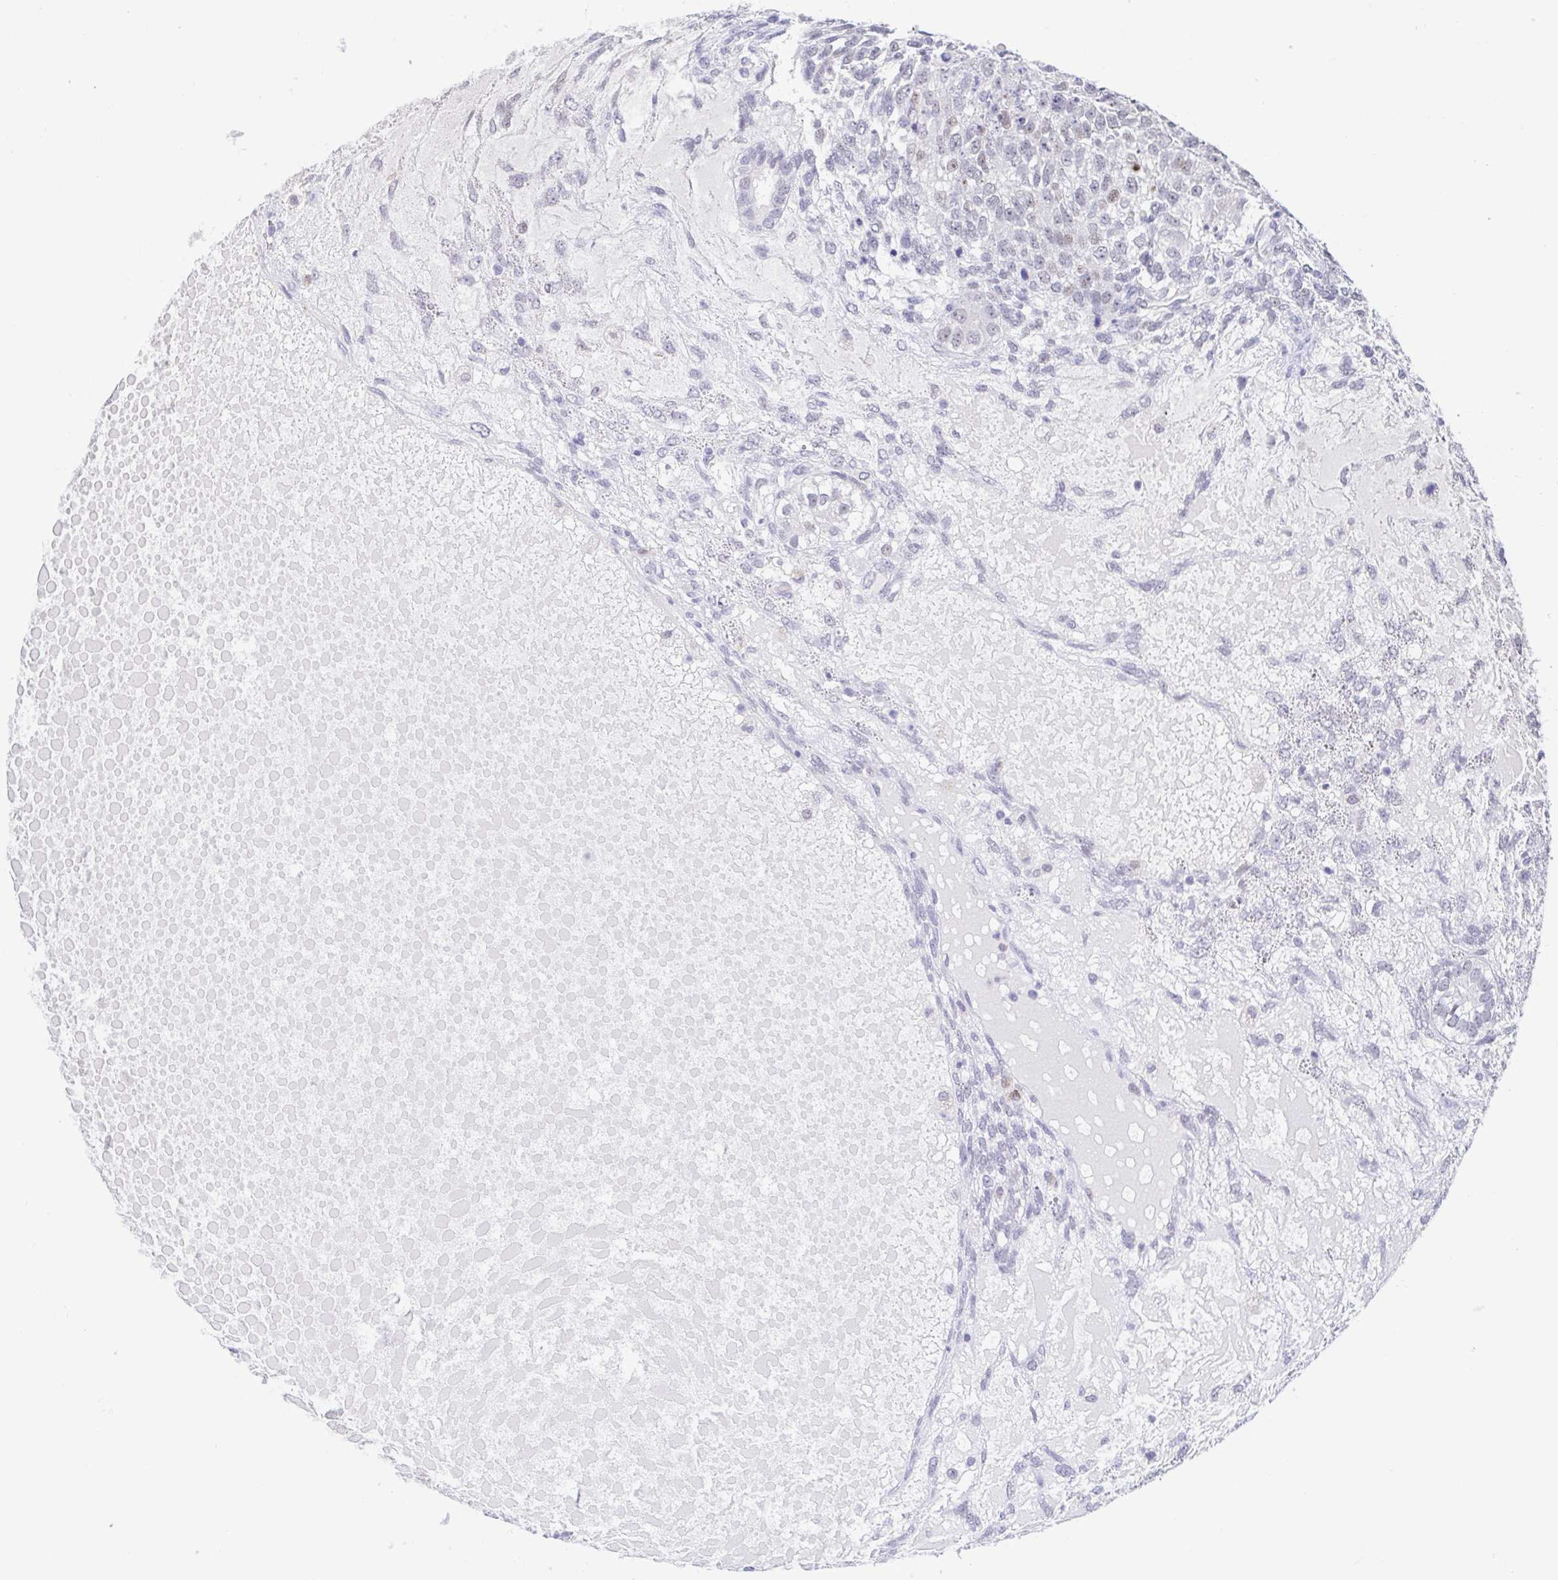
{"staining": {"intensity": "negative", "quantity": "none", "location": "none"}, "tissue": "testis cancer", "cell_type": "Tumor cells", "image_type": "cancer", "snomed": [{"axis": "morphology", "description": "Carcinoma, Embryonal, NOS"}, {"axis": "topography", "description": "Testis"}], "caption": "Immunohistochemistry micrograph of human testis embryonal carcinoma stained for a protein (brown), which exhibits no staining in tumor cells.", "gene": "PERM1", "patient": {"sex": "male", "age": 23}}